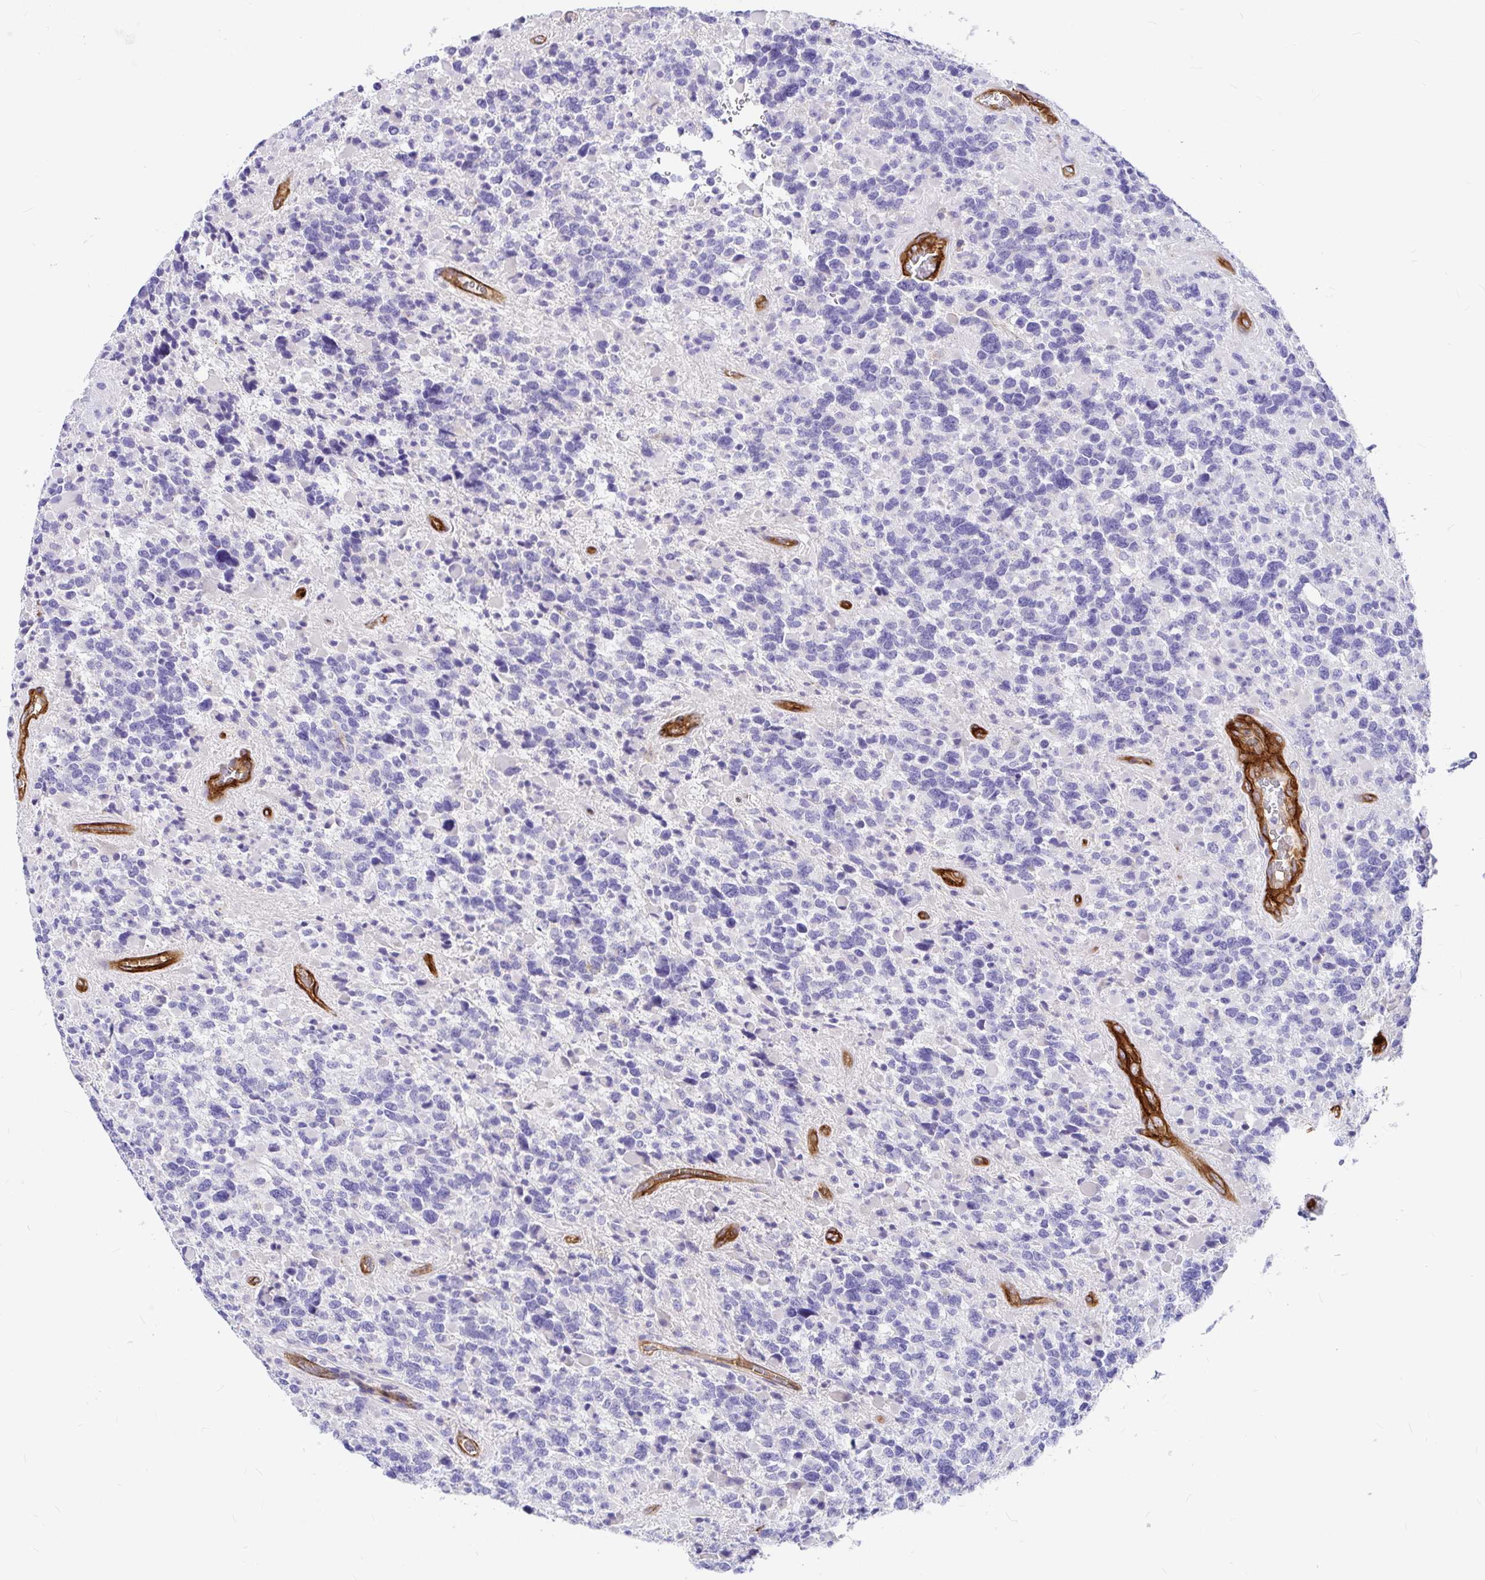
{"staining": {"intensity": "negative", "quantity": "none", "location": "none"}, "tissue": "glioma", "cell_type": "Tumor cells", "image_type": "cancer", "snomed": [{"axis": "morphology", "description": "Glioma, malignant, High grade"}, {"axis": "topography", "description": "Brain"}], "caption": "Immunohistochemical staining of glioma demonstrates no significant expression in tumor cells.", "gene": "MYO1B", "patient": {"sex": "female", "age": 40}}